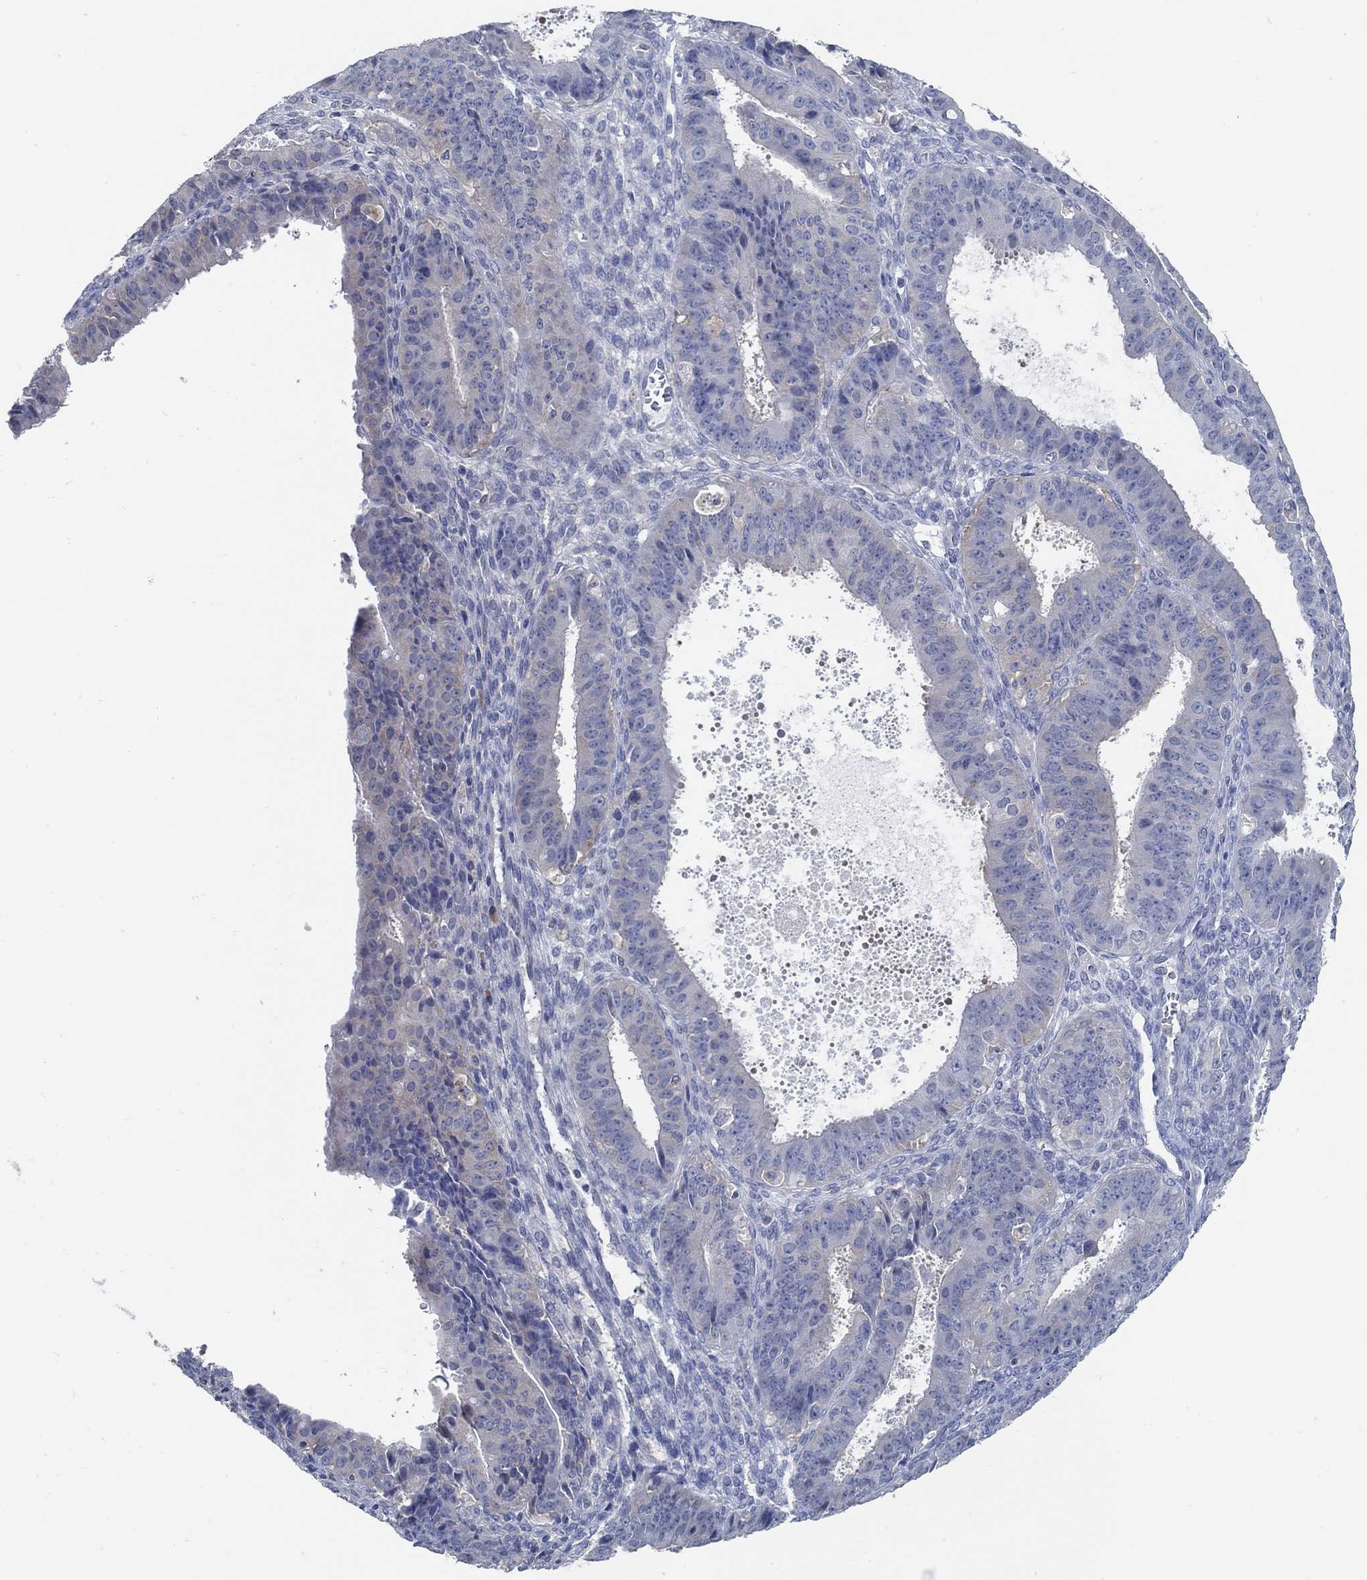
{"staining": {"intensity": "weak", "quantity": "<25%", "location": "cytoplasmic/membranous"}, "tissue": "ovarian cancer", "cell_type": "Tumor cells", "image_type": "cancer", "snomed": [{"axis": "morphology", "description": "Carcinoma, endometroid"}, {"axis": "topography", "description": "Ovary"}], "caption": "This histopathology image is of endometroid carcinoma (ovarian) stained with immunohistochemistry (IHC) to label a protein in brown with the nuclei are counter-stained blue. There is no expression in tumor cells.", "gene": "PCDH11X", "patient": {"sex": "female", "age": 42}}